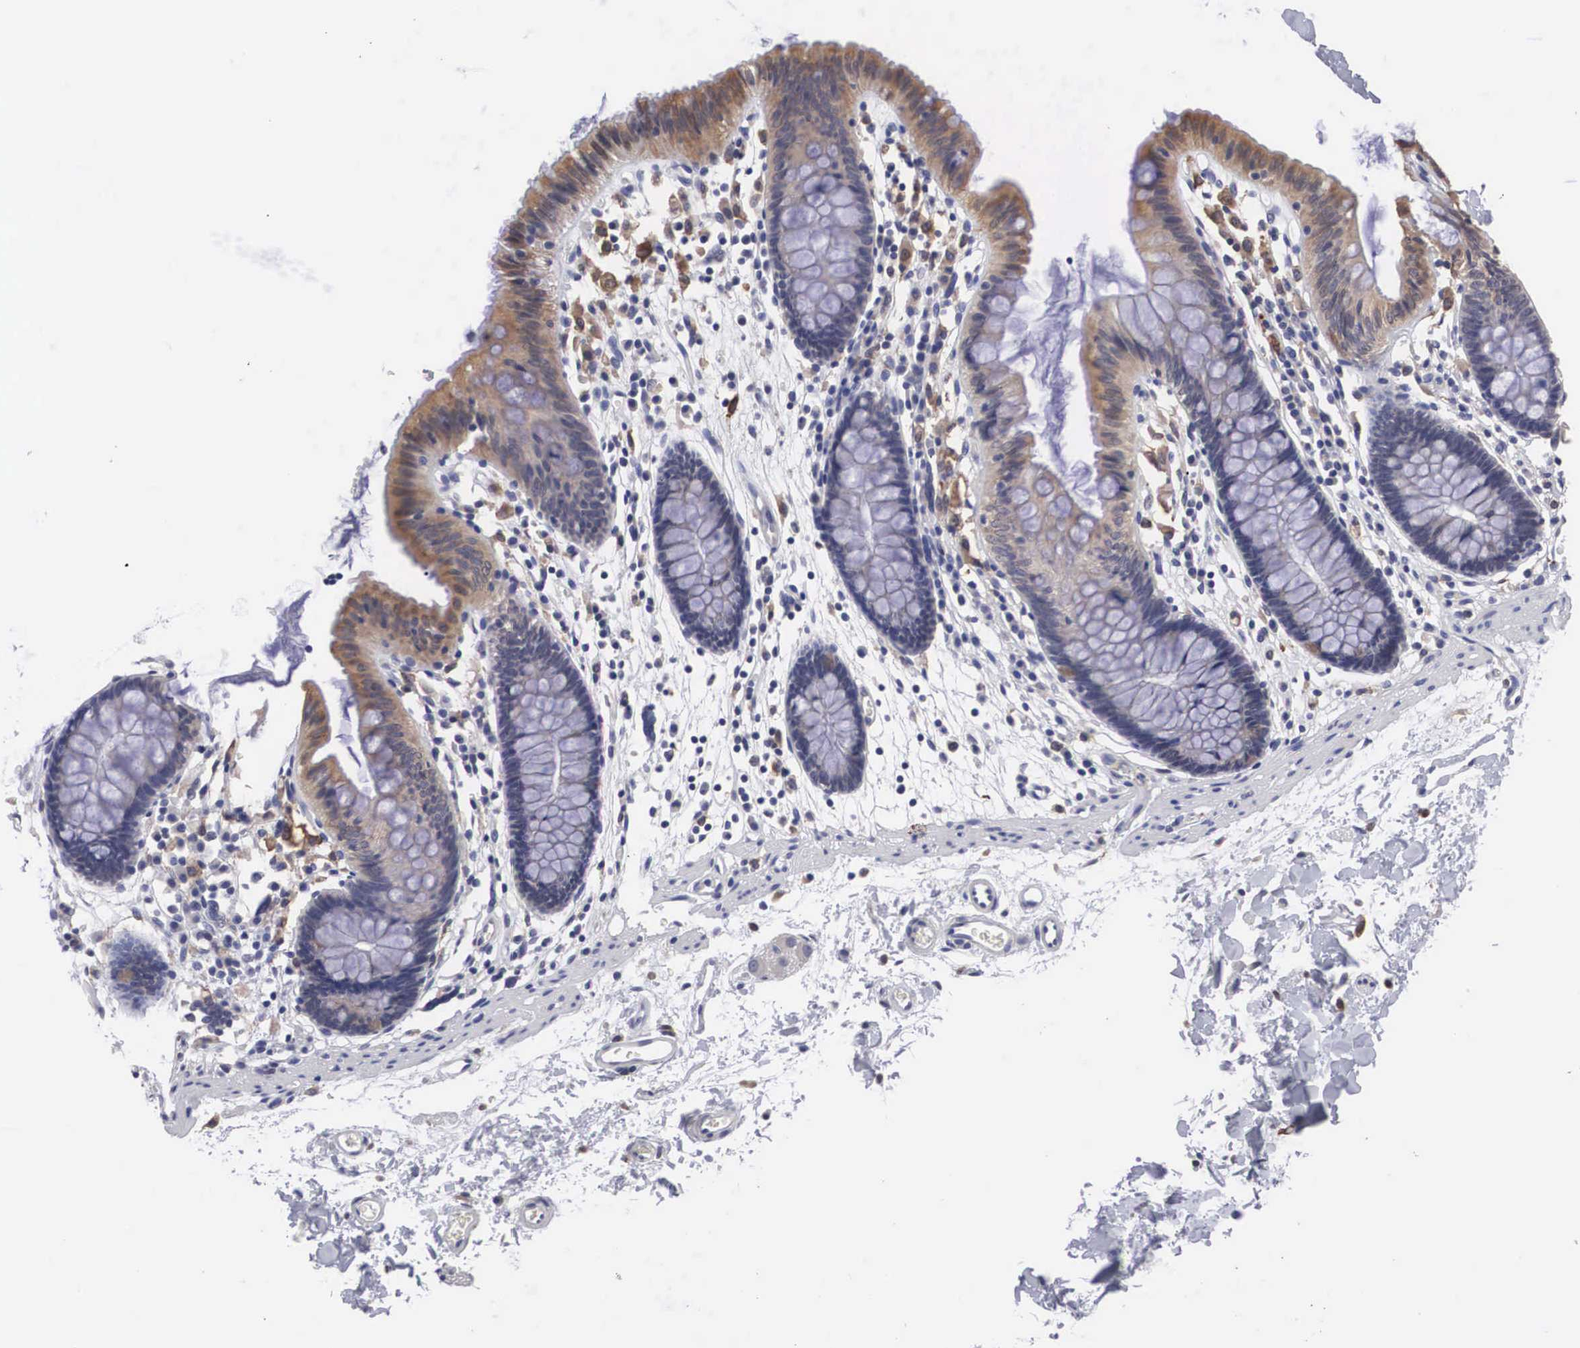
{"staining": {"intensity": "negative", "quantity": "none", "location": "none"}, "tissue": "colon", "cell_type": "Endothelial cells", "image_type": "normal", "snomed": [{"axis": "morphology", "description": "Normal tissue, NOS"}, {"axis": "topography", "description": "Colon"}], "caption": "DAB immunohistochemical staining of normal colon exhibits no significant positivity in endothelial cells.", "gene": "HMOX1", "patient": {"sex": "male", "age": 54}}